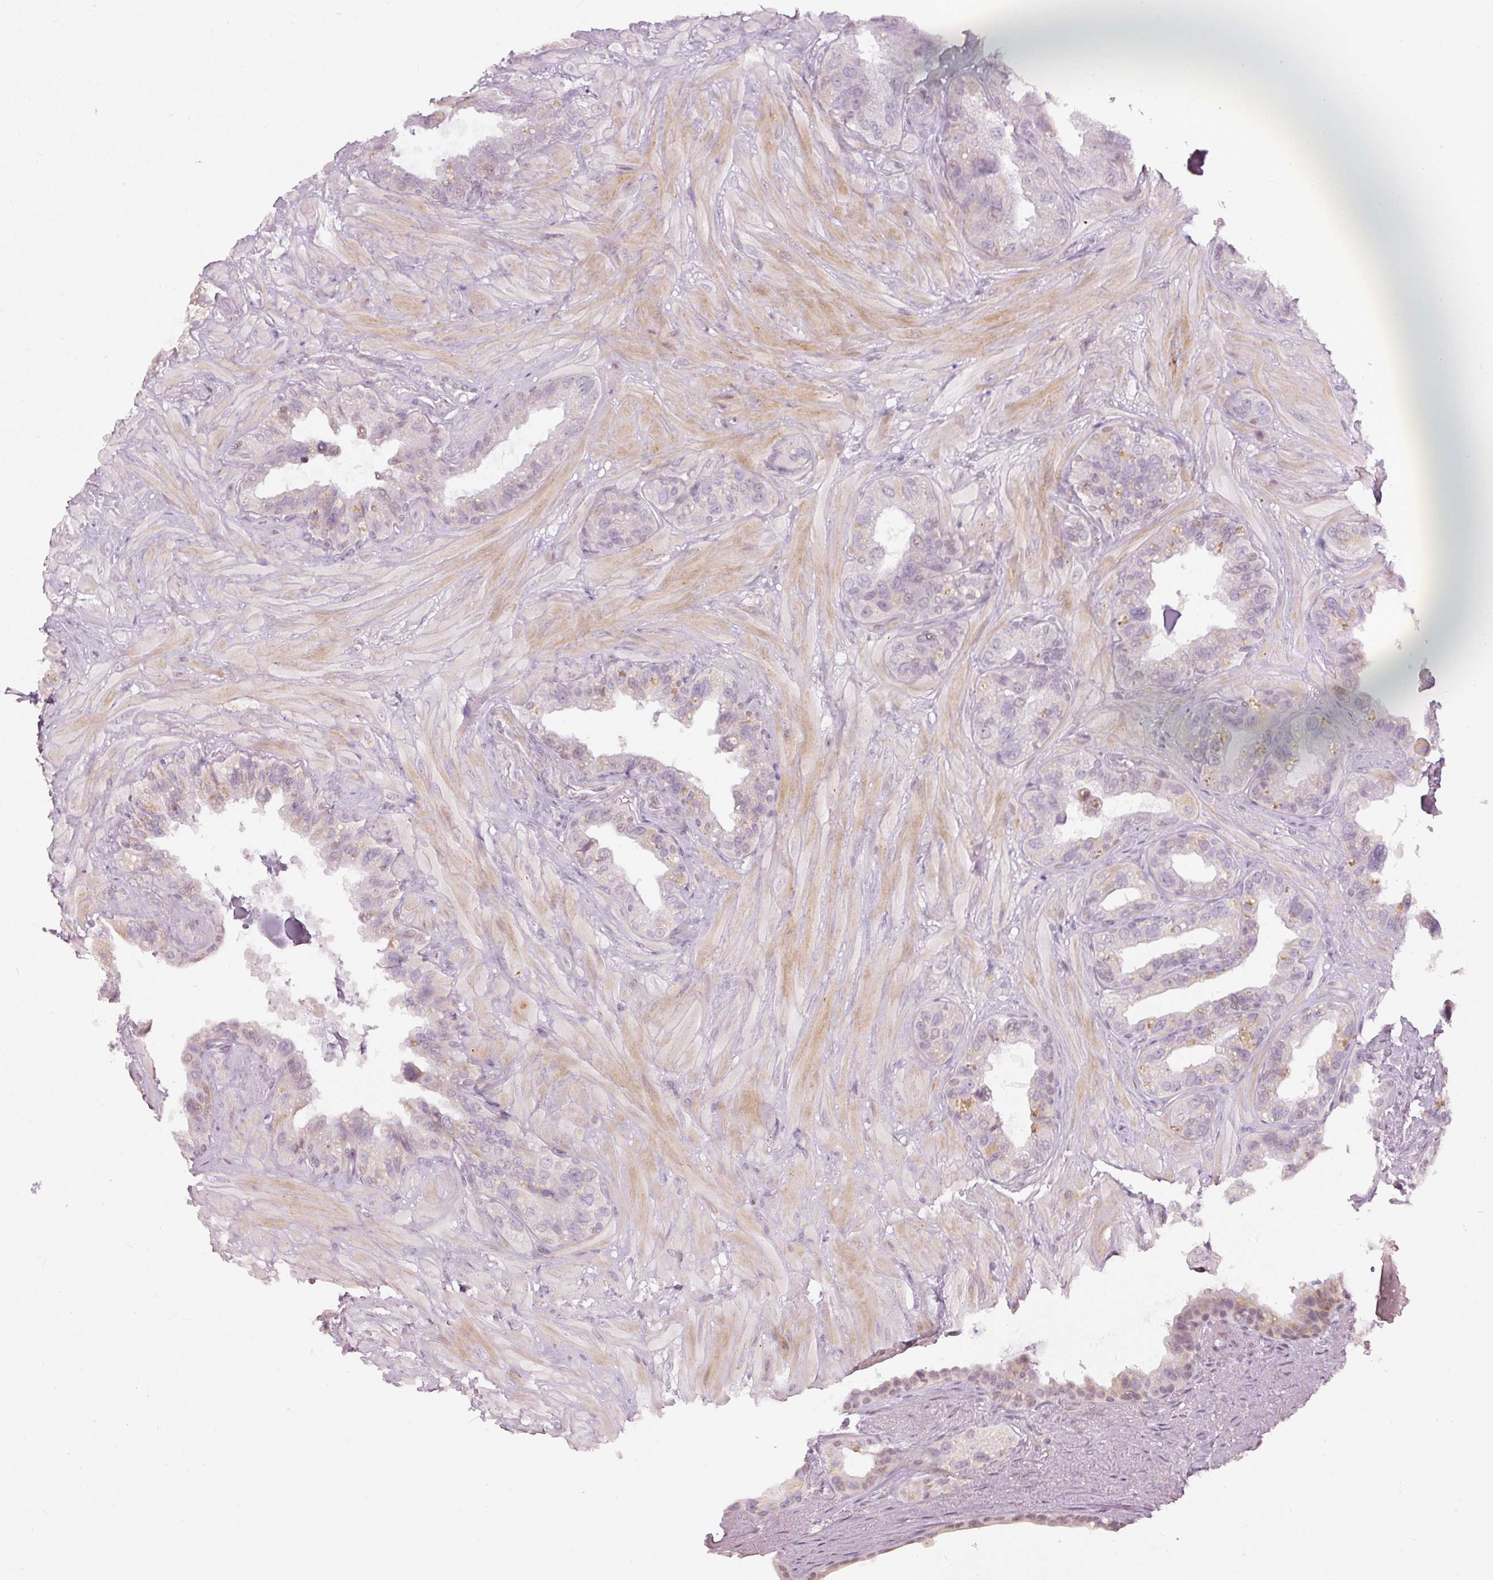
{"staining": {"intensity": "weak", "quantity": "25%-75%", "location": "cytoplasmic/membranous,nuclear"}, "tissue": "seminal vesicle", "cell_type": "Glandular cells", "image_type": "normal", "snomed": [{"axis": "morphology", "description": "Normal tissue, NOS"}, {"axis": "topography", "description": "Seminal veicle"}, {"axis": "topography", "description": "Peripheral nerve tissue"}], "caption": "Protein staining of benign seminal vesicle shows weak cytoplasmic/membranous,nuclear positivity in approximately 25%-75% of glandular cells.", "gene": "NRDE2", "patient": {"sex": "male", "age": 76}}